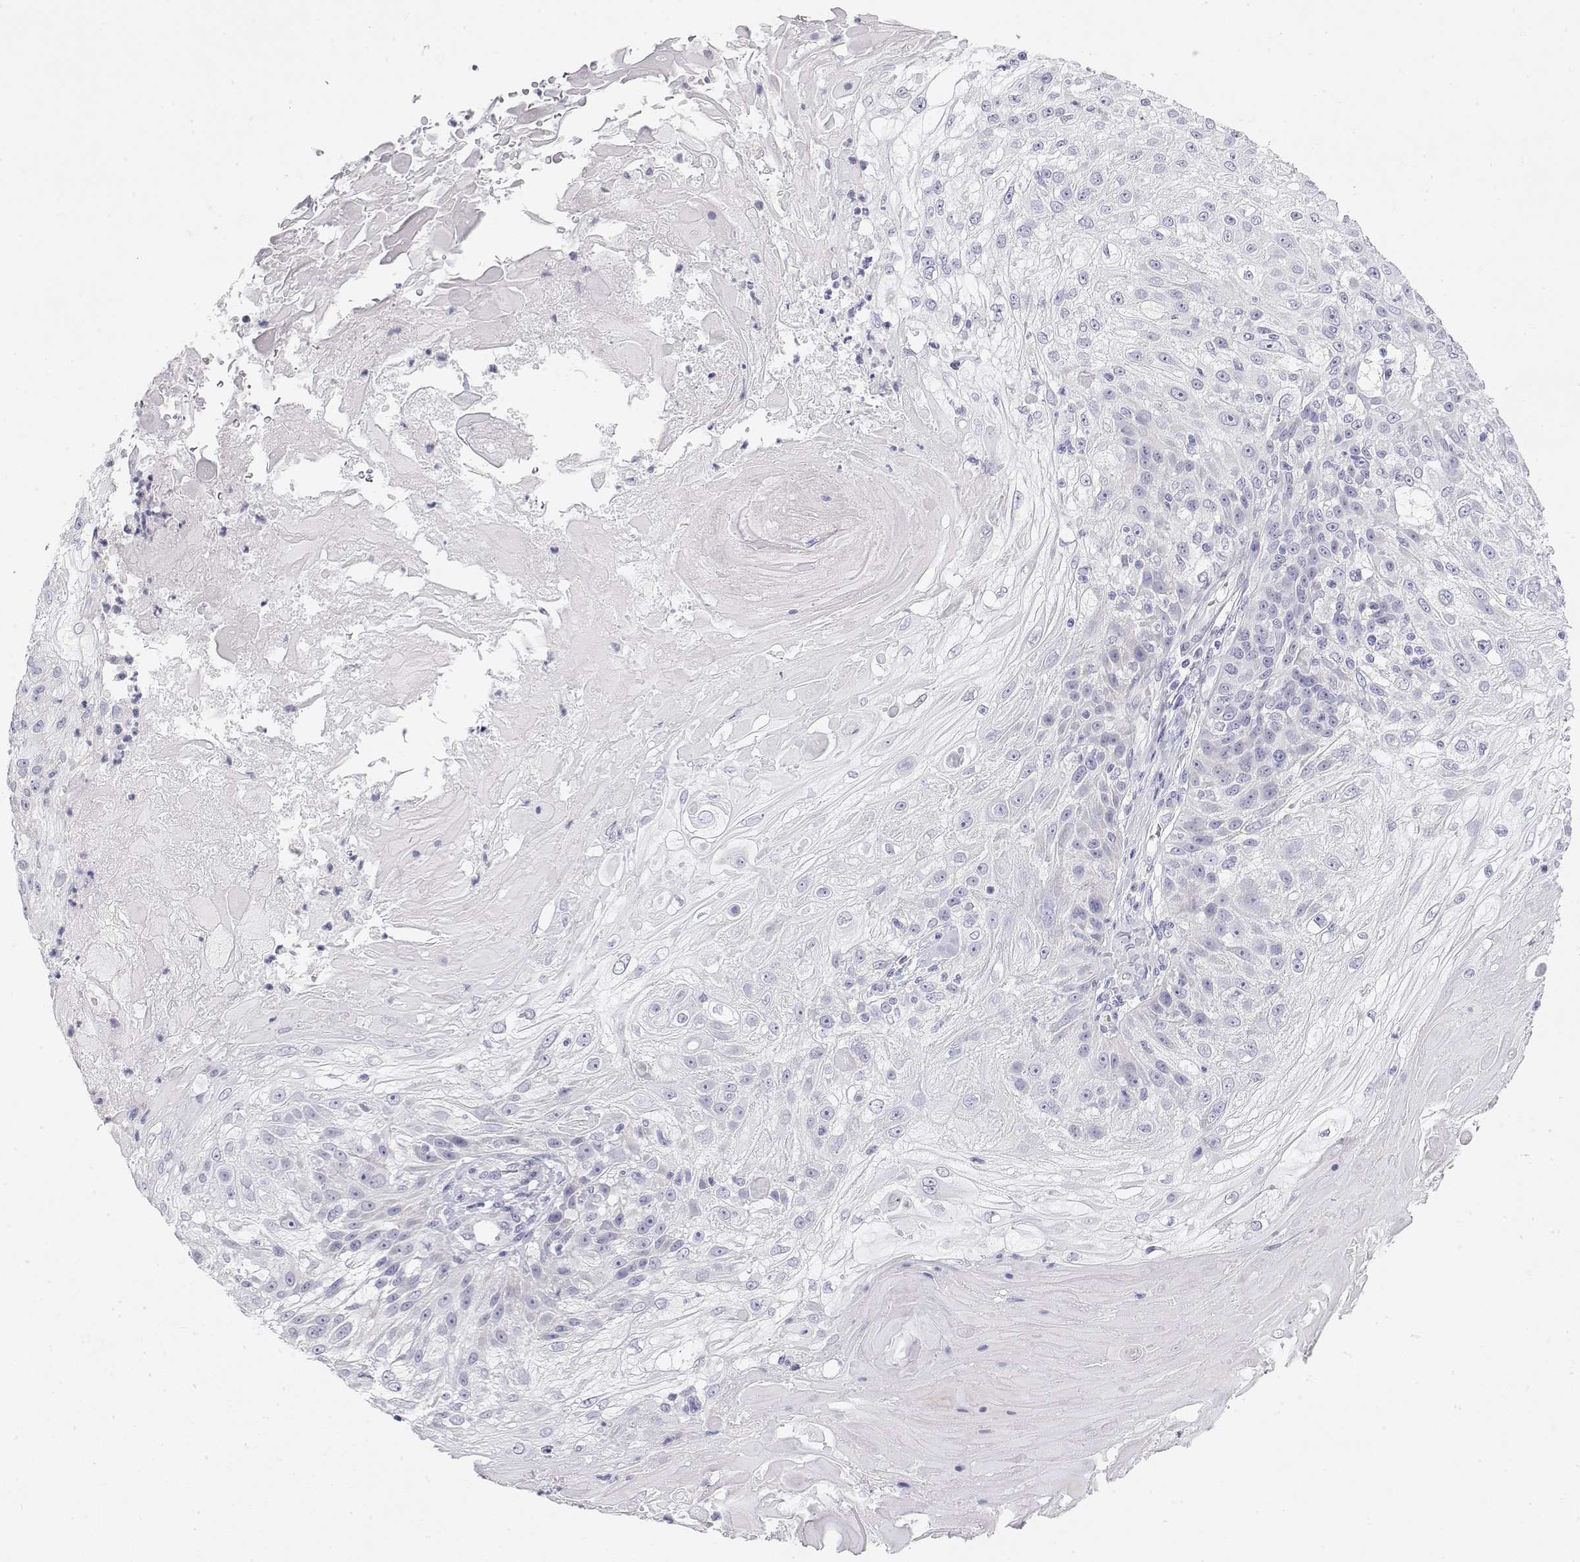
{"staining": {"intensity": "negative", "quantity": "none", "location": "none"}, "tissue": "skin cancer", "cell_type": "Tumor cells", "image_type": "cancer", "snomed": [{"axis": "morphology", "description": "Normal tissue, NOS"}, {"axis": "morphology", "description": "Squamous cell carcinoma, NOS"}, {"axis": "topography", "description": "Skin"}], "caption": "Immunohistochemistry micrograph of neoplastic tissue: skin cancer stained with DAB displays no significant protein expression in tumor cells.", "gene": "MISP", "patient": {"sex": "female", "age": 83}}